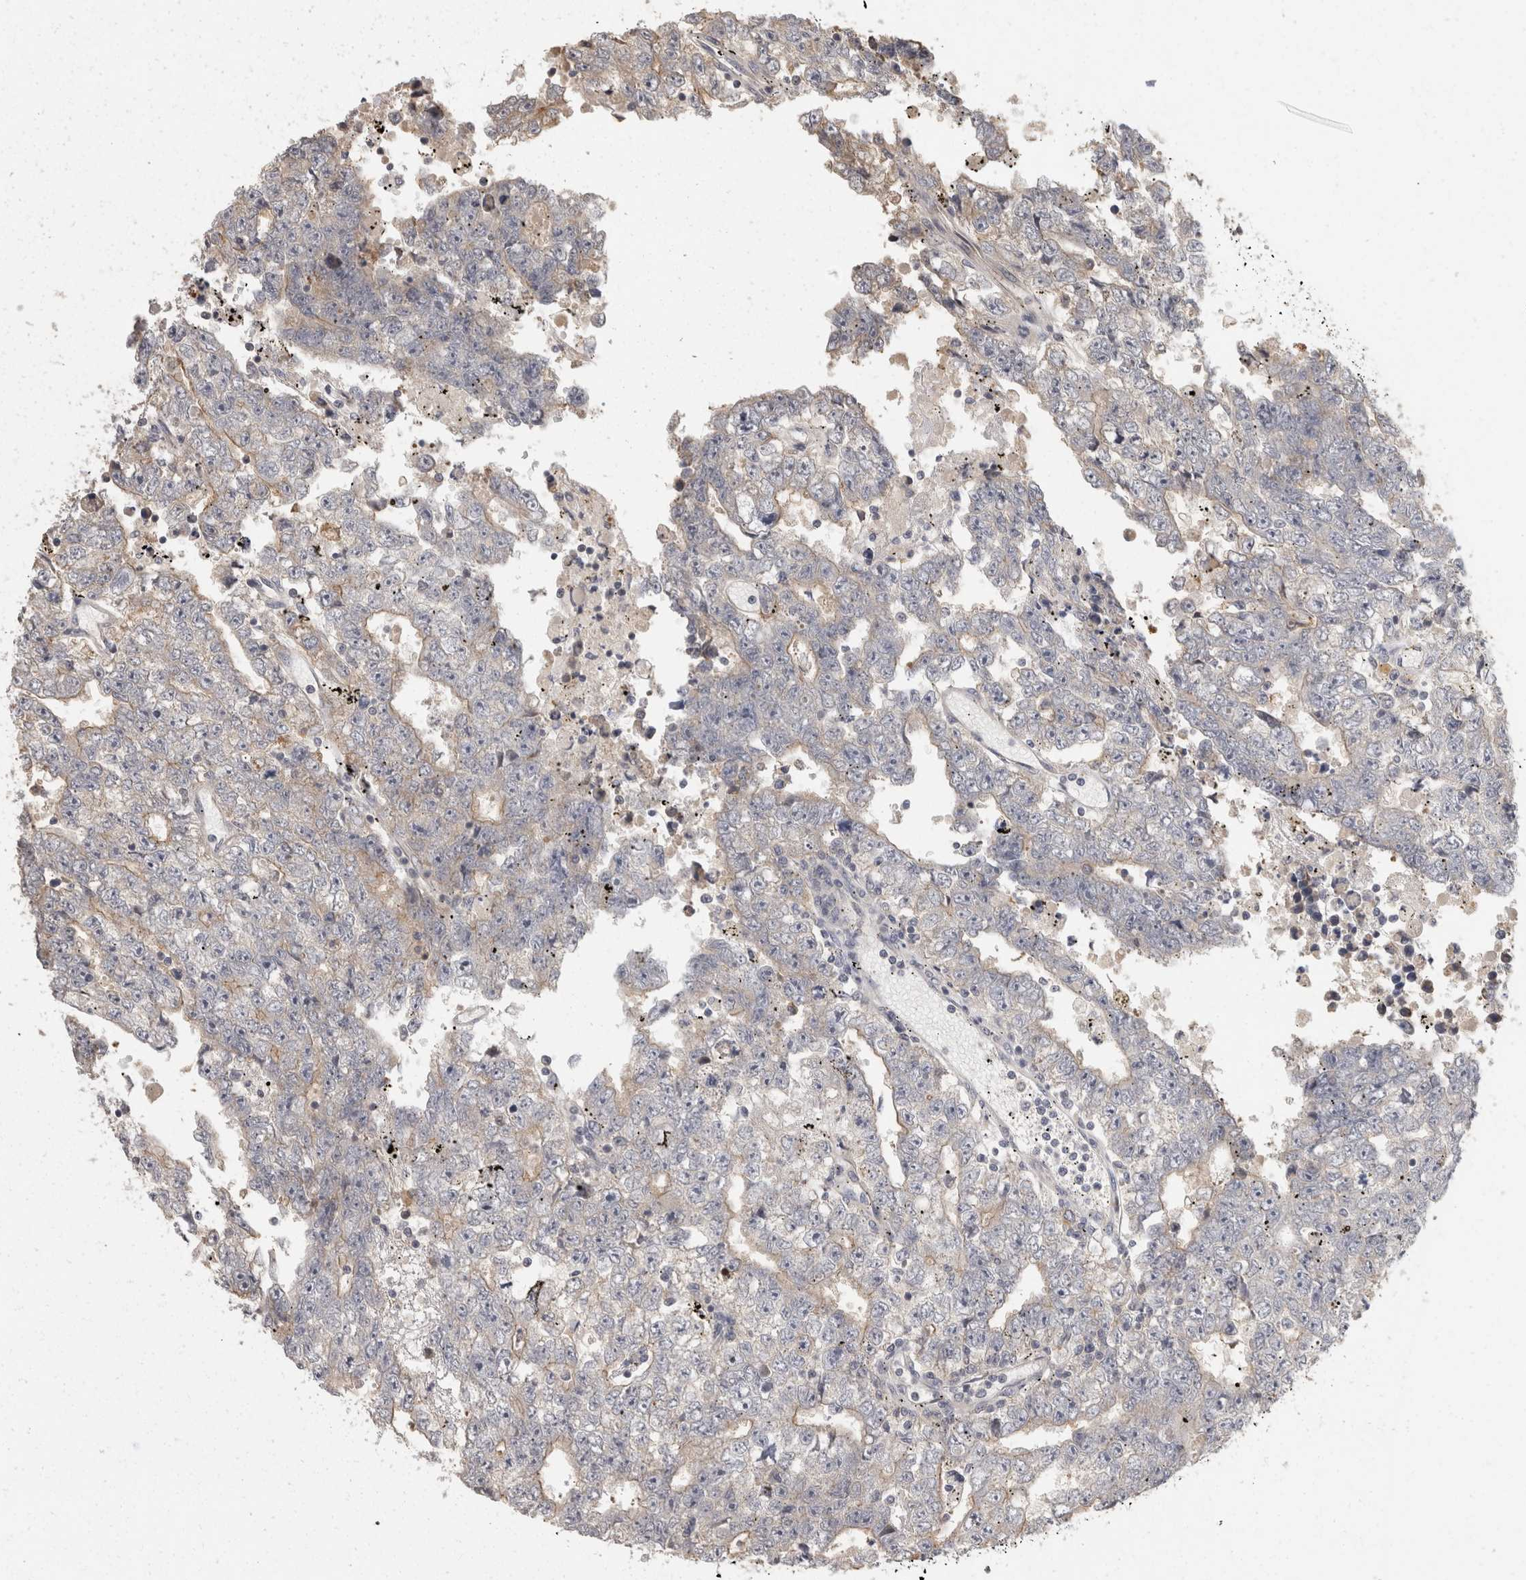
{"staining": {"intensity": "weak", "quantity": "<25%", "location": "cytoplasmic/membranous"}, "tissue": "testis cancer", "cell_type": "Tumor cells", "image_type": "cancer", "snomed": [{"axis": "morphology", "description": "Carcinoma, Embryonal, NOS"}, {"axis": "topography", "description": "Testis"}], "caption": "Immunohistochemical staining of embryonal carcinoma (testis) reveals no significant expression in tumor cells.", "gene": "ACAT2", "patient": {"sex": "male", "age": 25}}